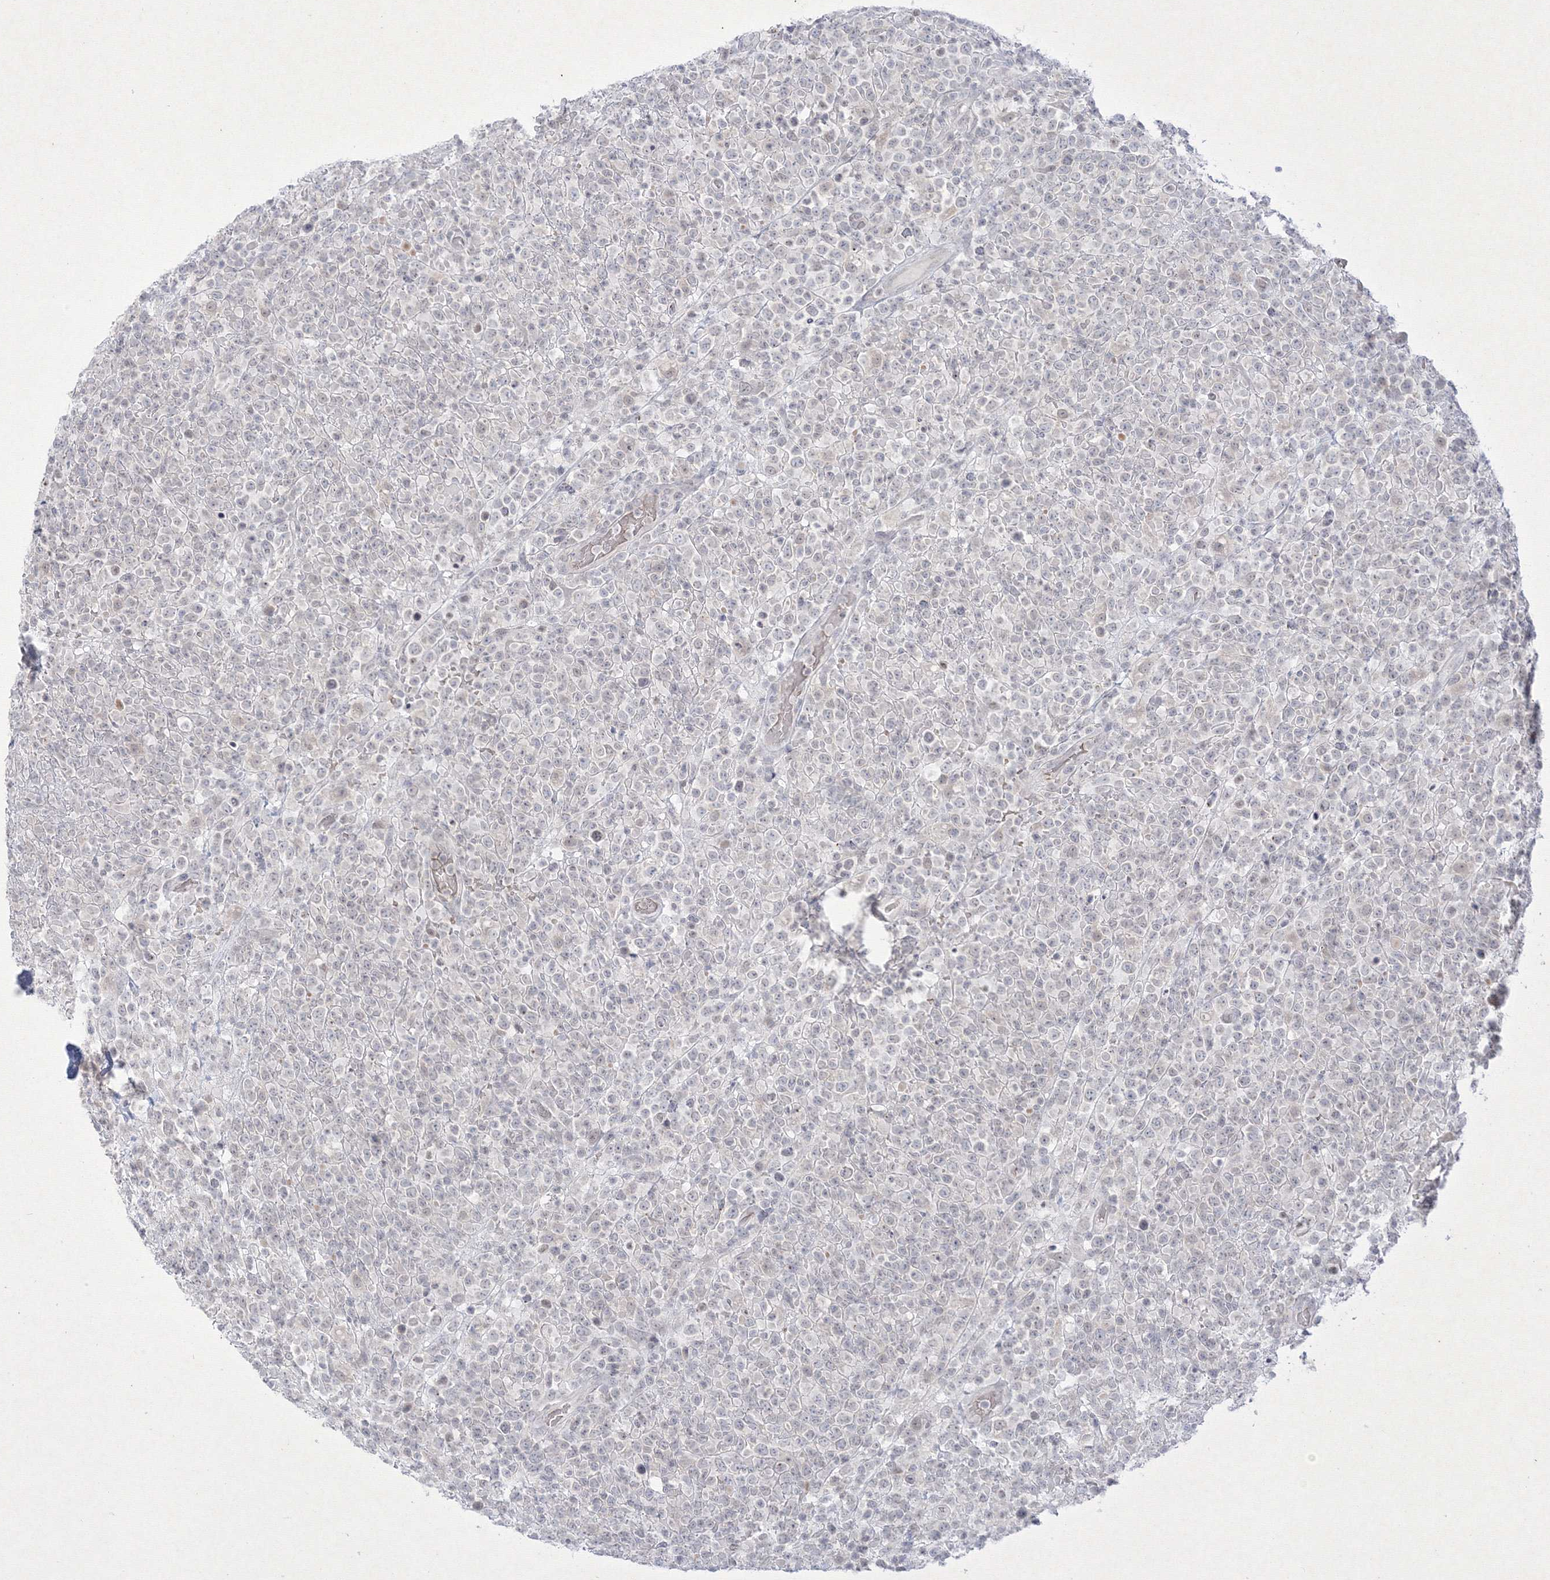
{"staining": {"intensity": "weak", "quantity": "<25%", "location": "nuclear"}, "tissue": "lymphoma", "cell_type": "Tumor cells", "image_type": "cancer", "snomed": [{"axis": "morphology", "description": "Malignant lymphoma, non-Hodgkin's type, High grade"}, {"axis": "topography", "description": "Colon"}], "caption": "Lymphoma stained for a protein using immunohistochemistry reveals no positivity tumor cells.", "gene": "NXPE3", "patient": {"sex": "female", "age": 53}}